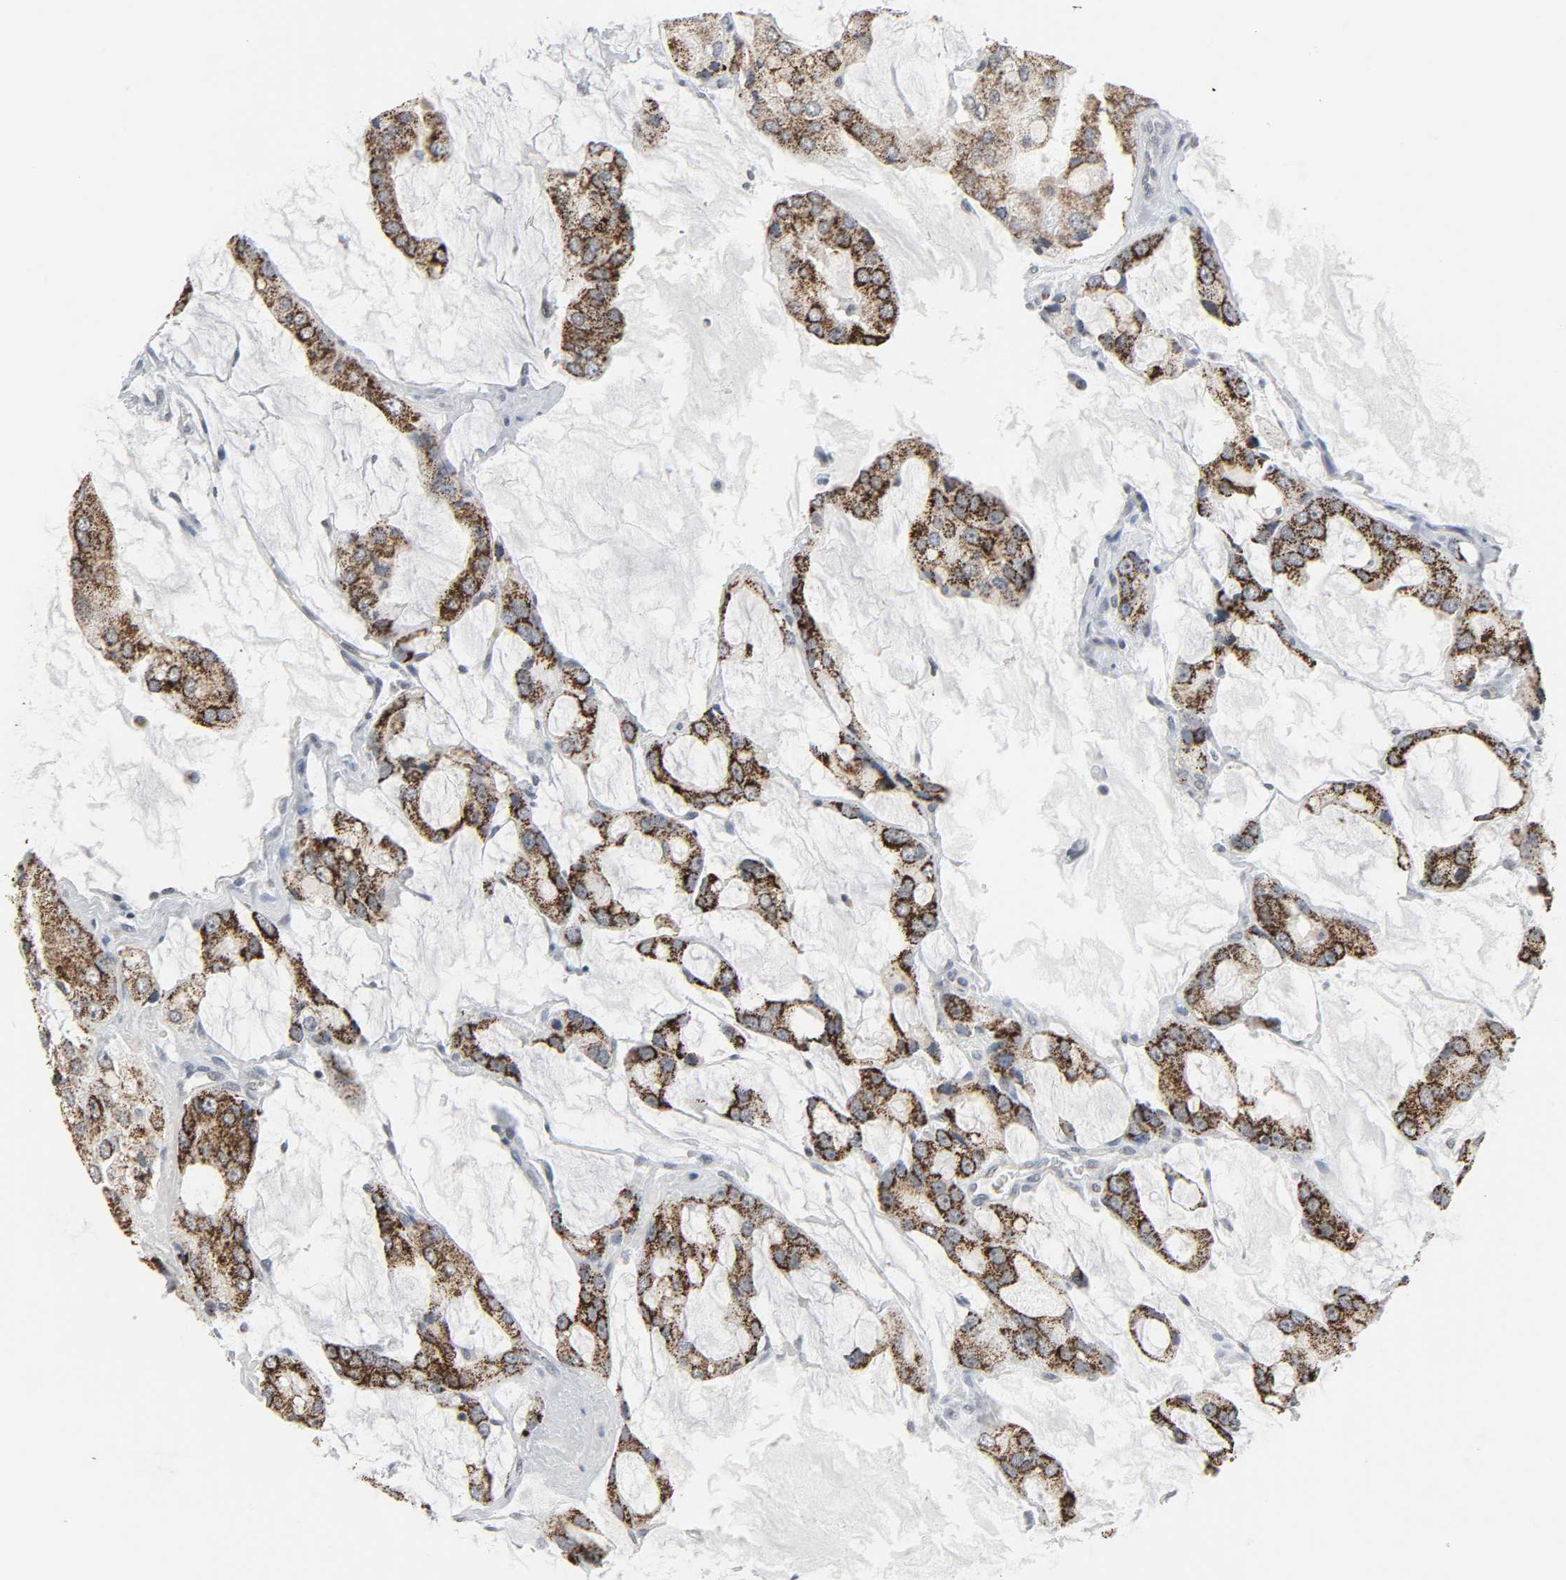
{"staining": {"intensity": "strong", "quantity": ">75%", "location": "cytoplasmic/membranous"}, "tissue": "prostate cancer", "cell_type": "Tumor cells", "image_type": "cancer", "snomed": [{"axis": "morphology", "description": "Adenocarcinoma, High grade"}, {"axis": "topography", "description": "Prostate"}], "caption": "Immunohistochemical staining of human prostate cancer demonstrates high levels of strong cytoplasmic/membranous protein positivity in about >75% of tumor cells.", "gene": "MUC1", "patient": {"sex": "male", "age": 67}}